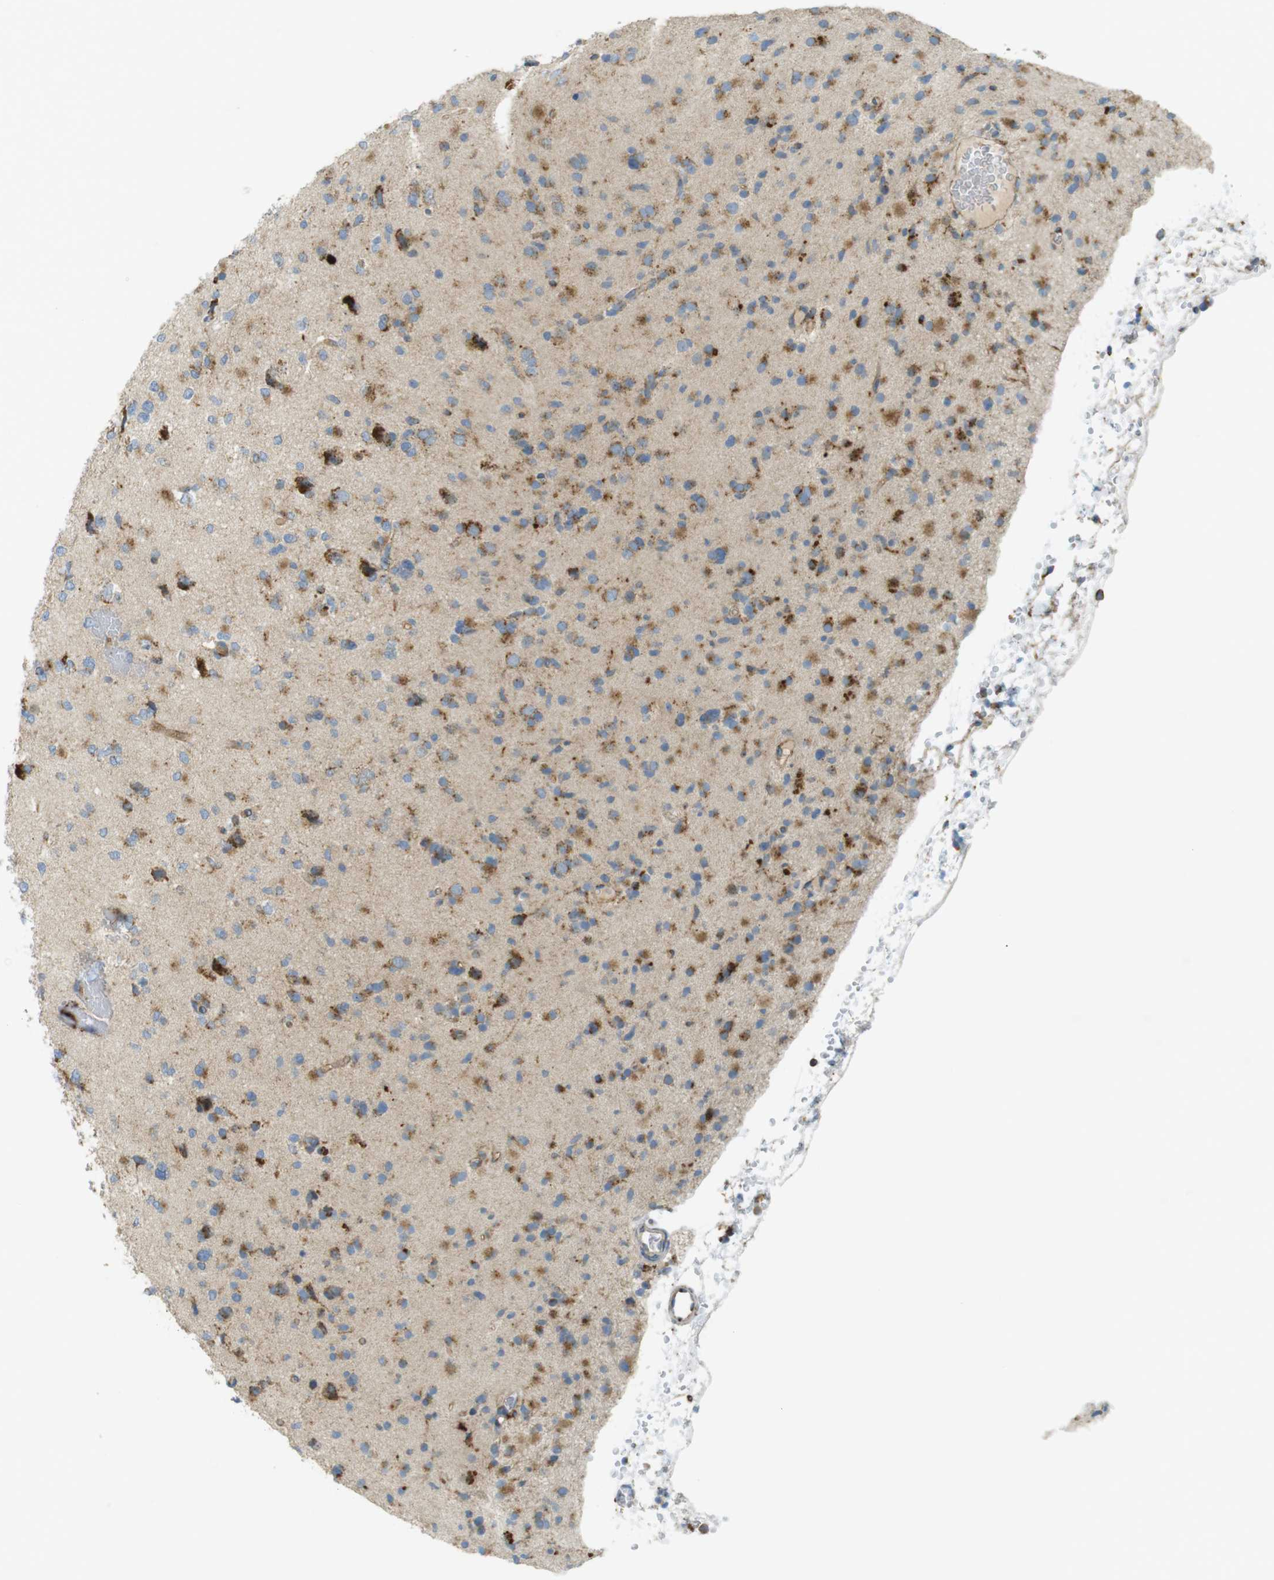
{"staining": {"intensity": "moderate", "quantity": ">75%", "location": "cytoplasmic/membranous"}, "tissue": "glioma", "cell_type": "Tumor cells", "image_type": "cancer", "snomed": [{"axis": "morphology", "description": "Glioma, malignant, Low grade"}, {"axis": "topography", "description": "Brain"}], "caption": "Immunohistochemistry micrograph of malignant glioma (low-grade) stained for a protein (brown), which exhibits medium levels of moderate cytoplasmic/membranous expression in approximately >75% of tumor cells.", "gene": "LAMP1", "patient": {"sex": "female", "age": 22}}